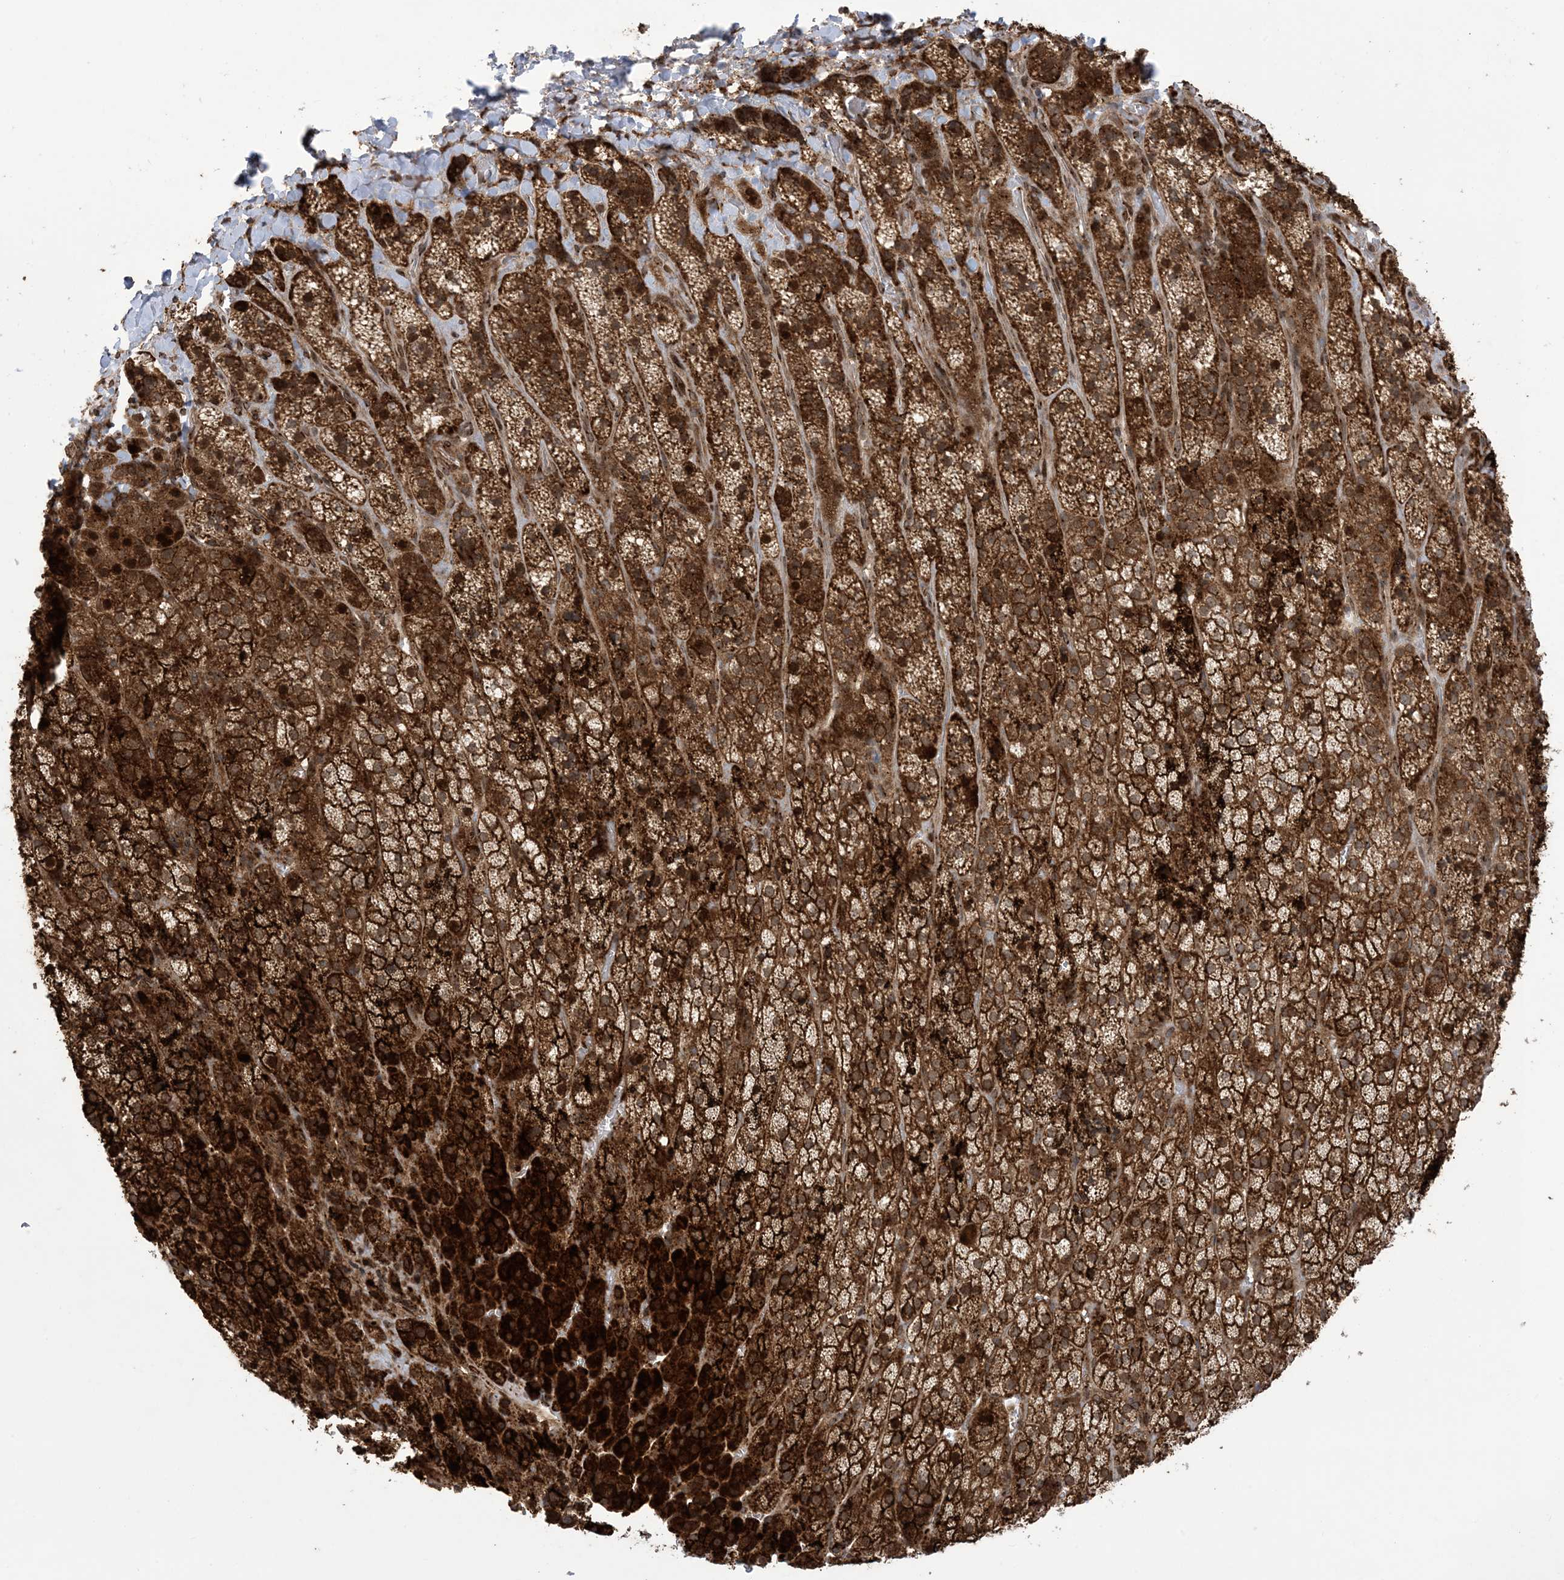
{"staining": {"intensity": "strong", "quantity": ">75%", "location": "cytoplasmic/membranous"}, "tissue": "adrenal gland", "cell_type": "Glandular cells", "image_type": "normal", "snomed": [{"axis": "morphology", "description": "Normal tissue, NOS"}, {"axis": "topography", "description": "Adrenal gland"}], "caption": "Glandular cells show high levels of strong cytoplasmic/membranous expression in about >75% of cells in normal adrenal gland.", "gene": "CASP4", "patient": {"sex": "female", "age": 57}}